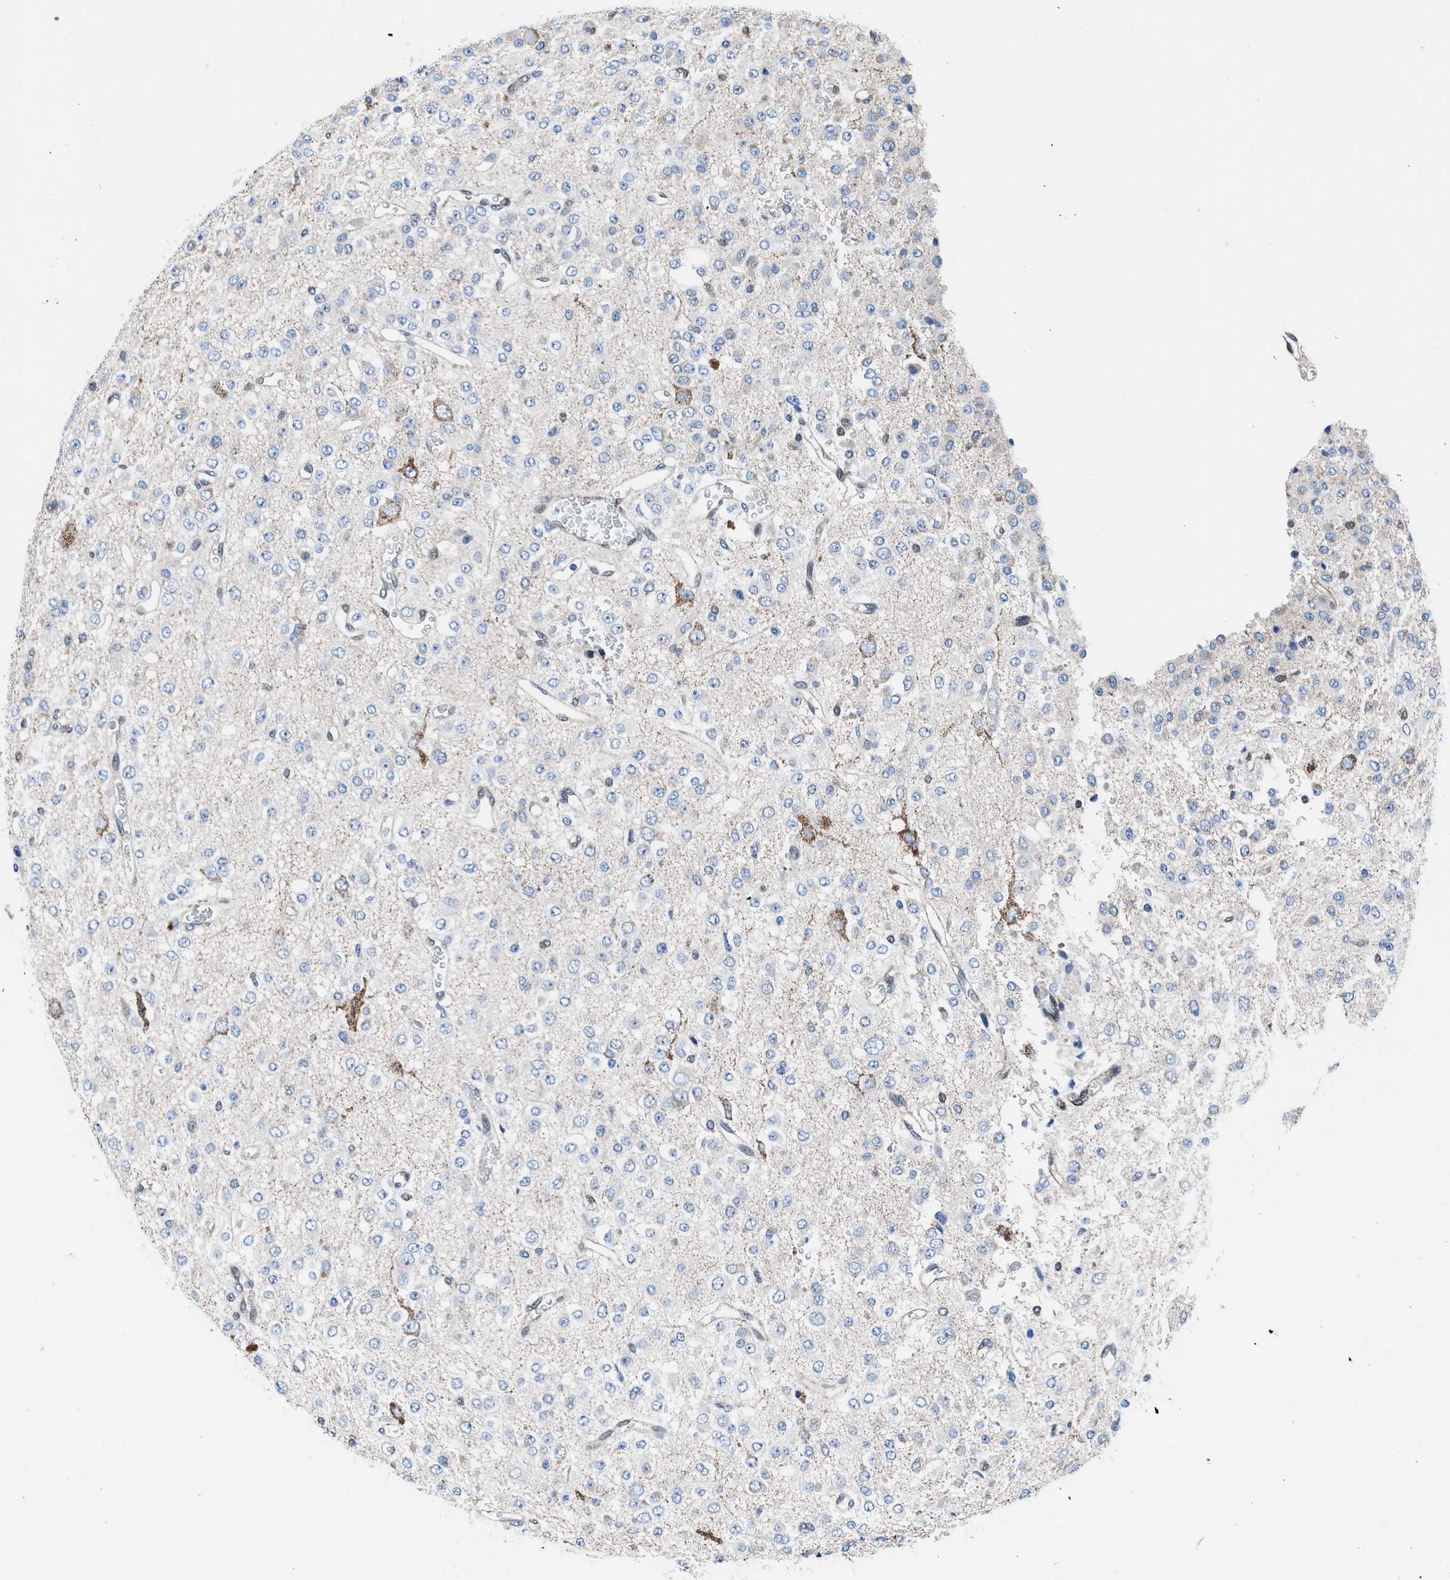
{"staining": {"intensity": "negative", "quantity": "none", "location": "none"}, "tissue": "glioma", "cell_type": "Tumor cells", "image_type": "cancer", "snomed": [{"axis": "morphology", "description": "Glioma, malignant, Low grade"}, {"axis": "topography", "description": "Brain"}], "caption": "Immunohistochemical staining of human malignant glioma (low-grade) demonstrates no significant positivity in tumor cells. Brightfield microscopy of IHC stained with DAB (brown) and hematoxylin (blue), captured at high magnification.", "gene": "LMO2", "patient": {"sex": "male", "age": 38}}